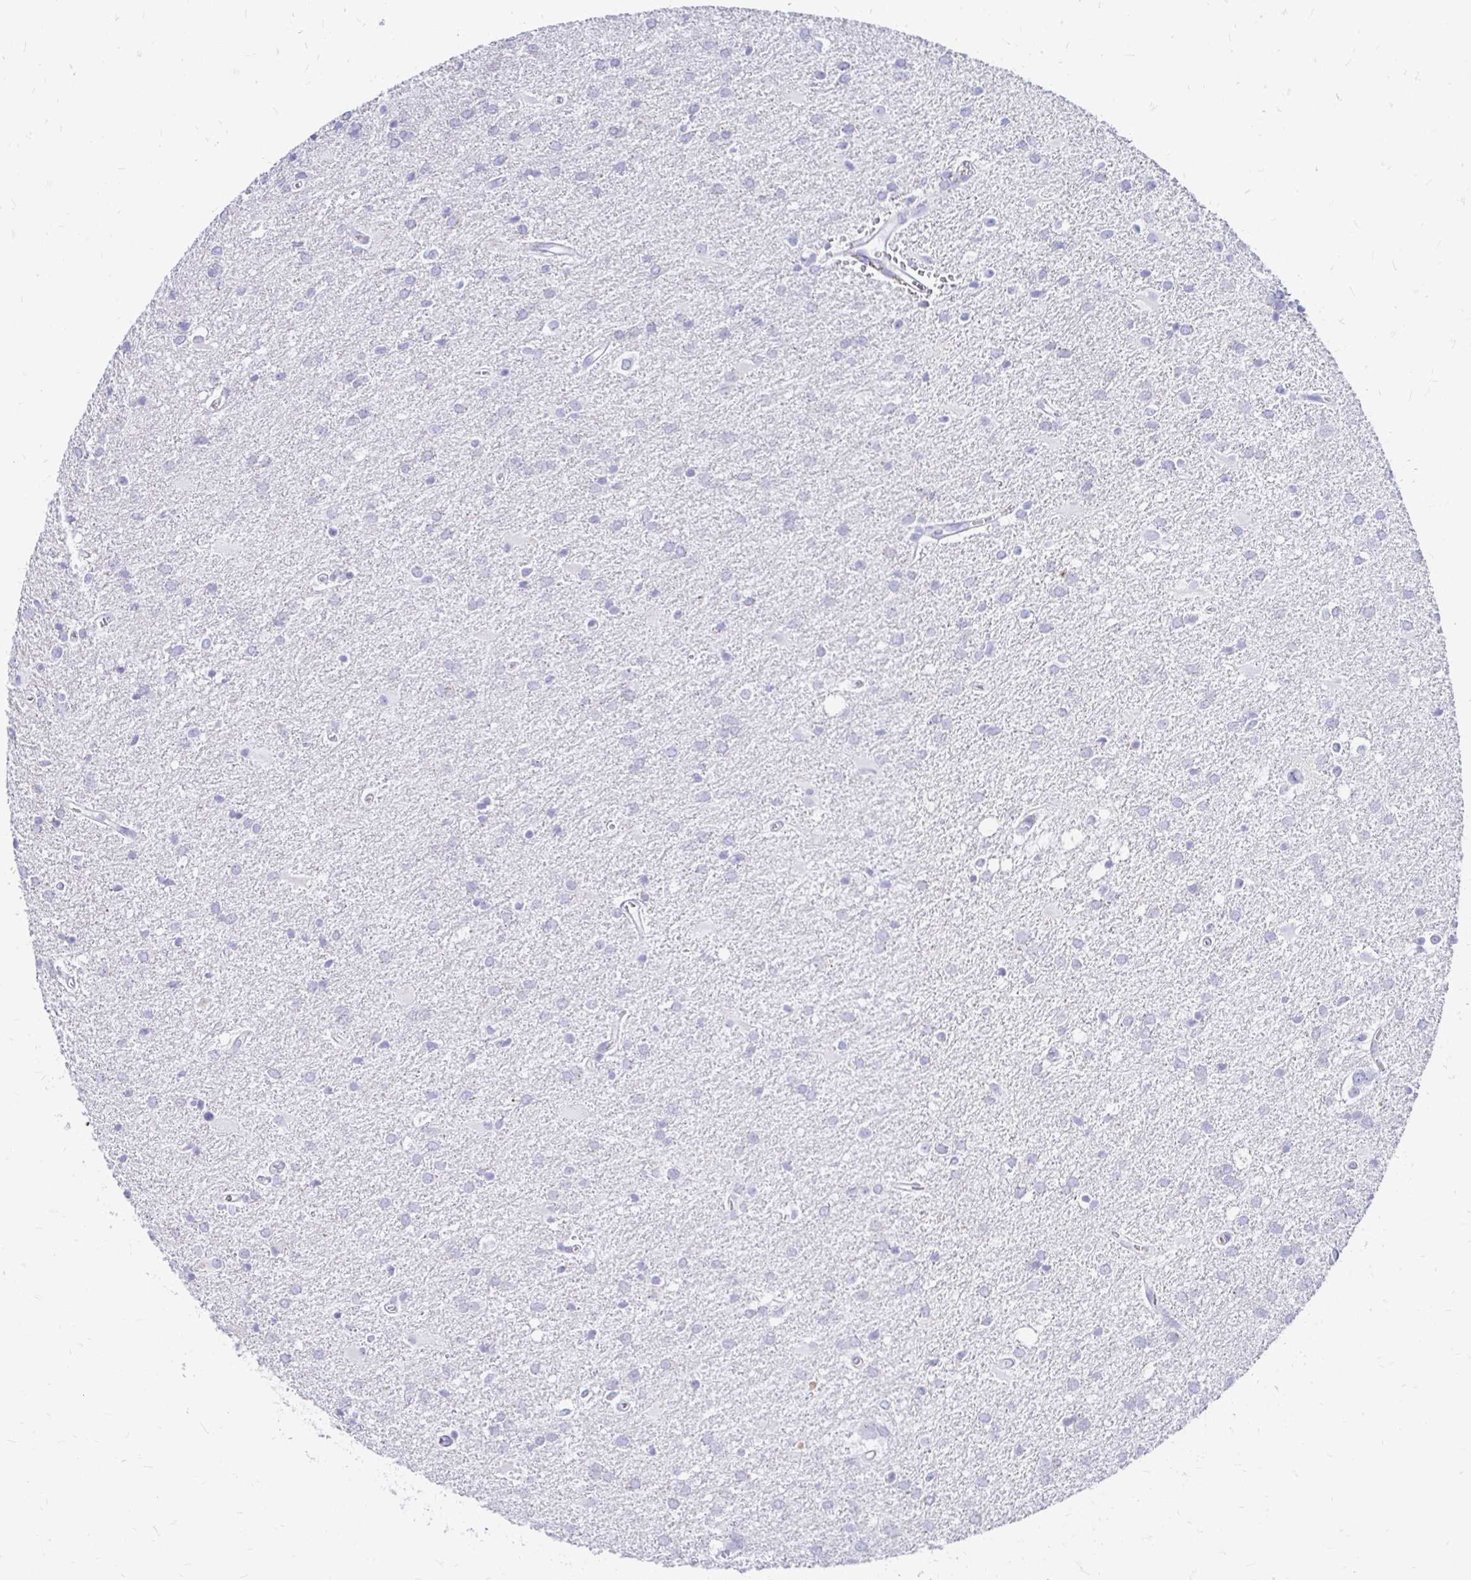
{"staining": {"intensity": "negative", "quantity": "none", "location": "none"}, "tissue": "glioma", "cell_type": "Tumor cells", "image_type": "cancer", "snomed": [{"axis": "morphology", "description": "Glioma, malignant, Low grade"}, {"axis": "topography", "description": "Brain"}], "caption": "Tumor cells show no significant staining in glioma.", "gene": "PEG10", "patient": {"sex": "male", "age": 66}}